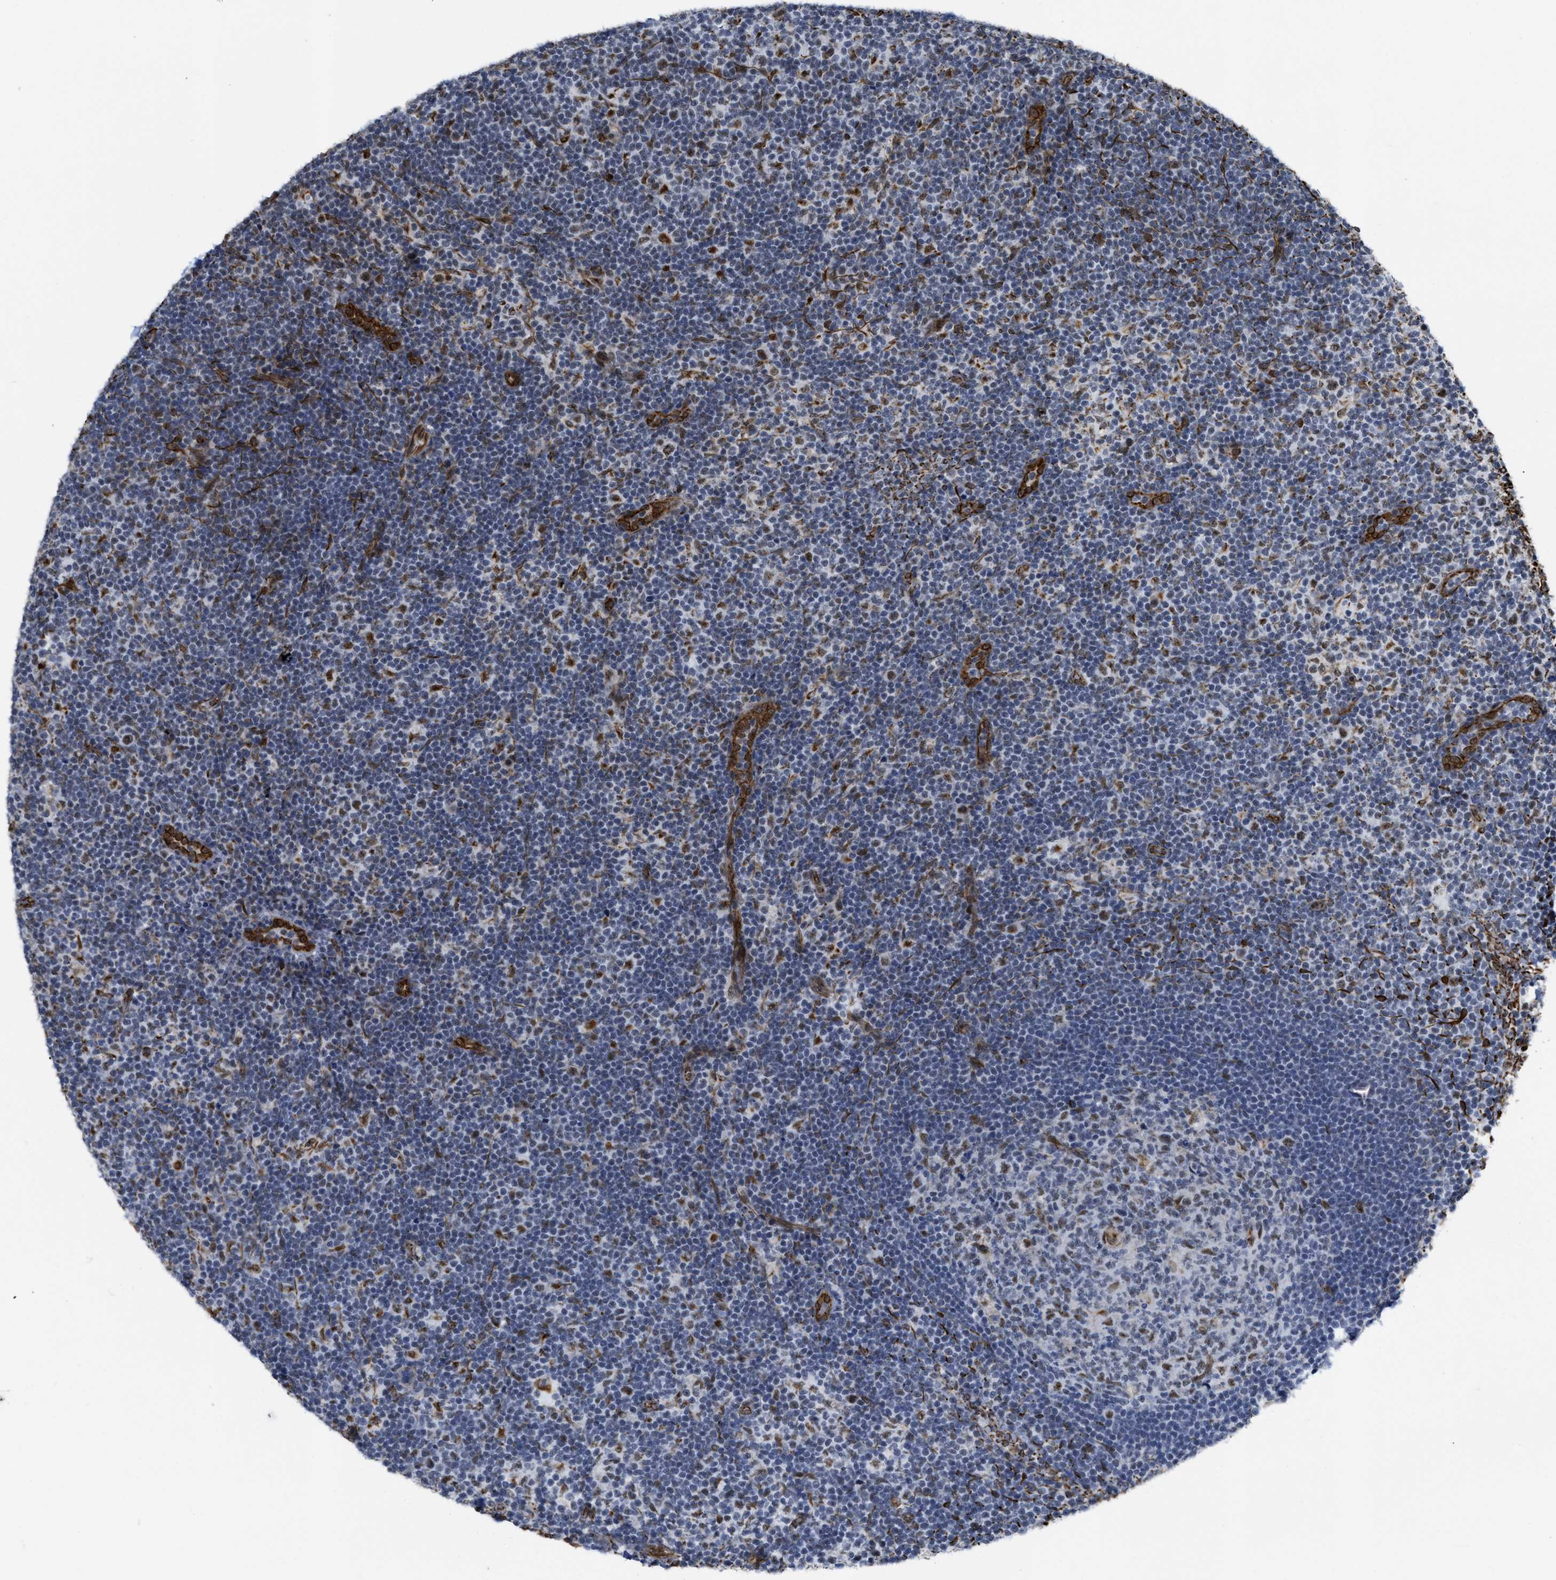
{"staining": {"intensity": "moderate", "quantity": "<25%", "location": "nuclear"}, "tissue": "lymph node", "cell_type": "Germinal center cells", "image_type": "normal", "snomed": [{"axis": "morphology", "description": "Normal tissue, NOS"}, {"axis": "morphology", "description": "Carcinoid, malignant, NOS"}, {"axis": "topography", "description": "Lymph node"}], "caption": "Approximately <25% of germinal center cells in benign human lymph node show moderate nuclear protein staining as visualized by brown immunohistochemical staining.", "gene": "LRRC8B", "patient": {"sex": "male", "age": 47}}